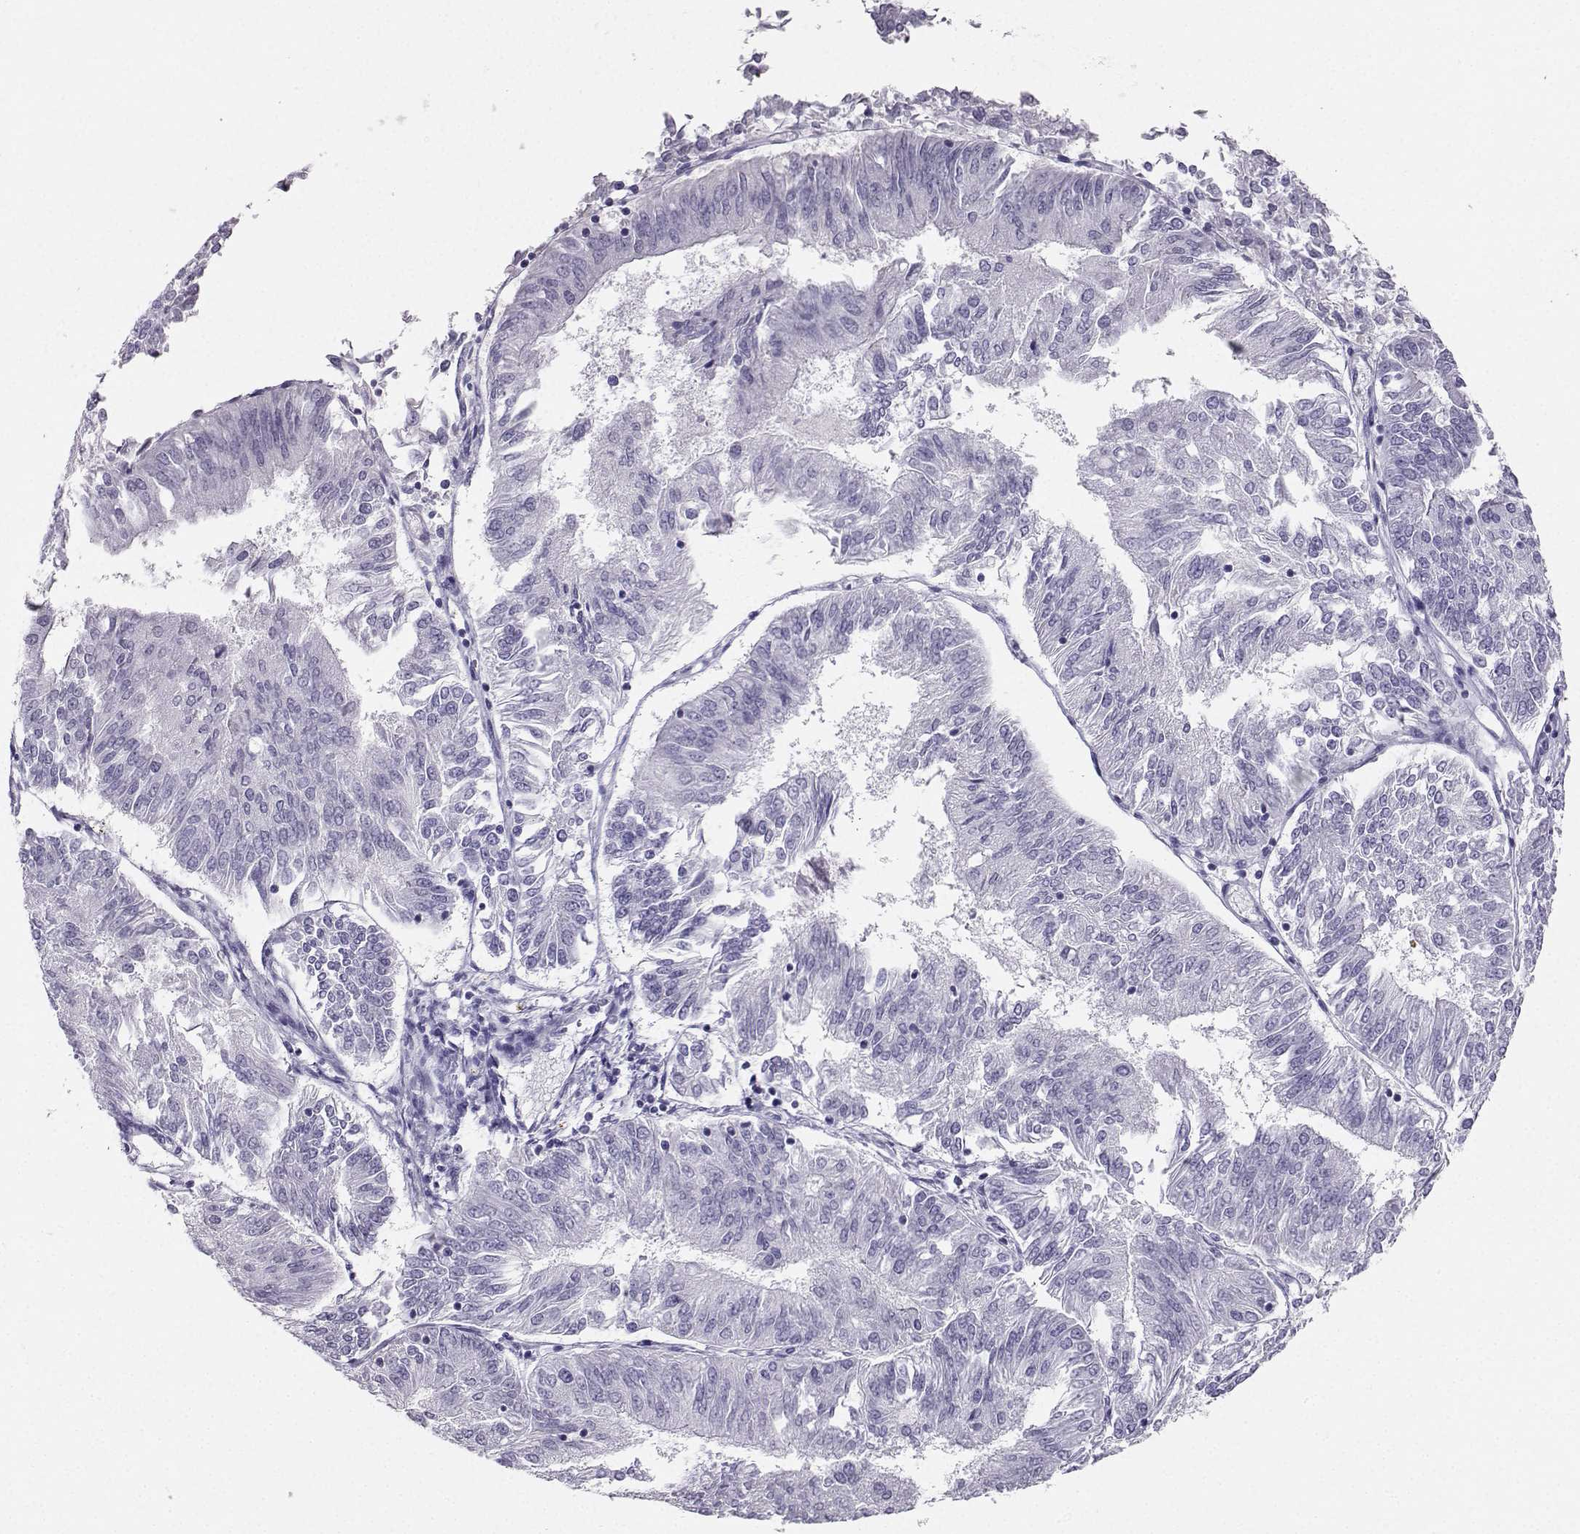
{"staining": {"intensity": "negative", "quantity": "none", "location": "none"}, "tissue": "endometrial cancer", "cell_type": "Tumor cells", "image_type": "cancer", "snomed": [{"axis": "morphology", "description": "Adenocarcinoma, NOS"}, {"axis": "topography", "description": "Endometrium"}], "caption": "This photomicrograph is of endometrial adenocarcinoma stained with IHC to label a protein in brown with the nuclei are counter-stained blue. There is no staining in tumor cells.", "gene": "AVP", "patient": {"sex": "female", "age": 58}}